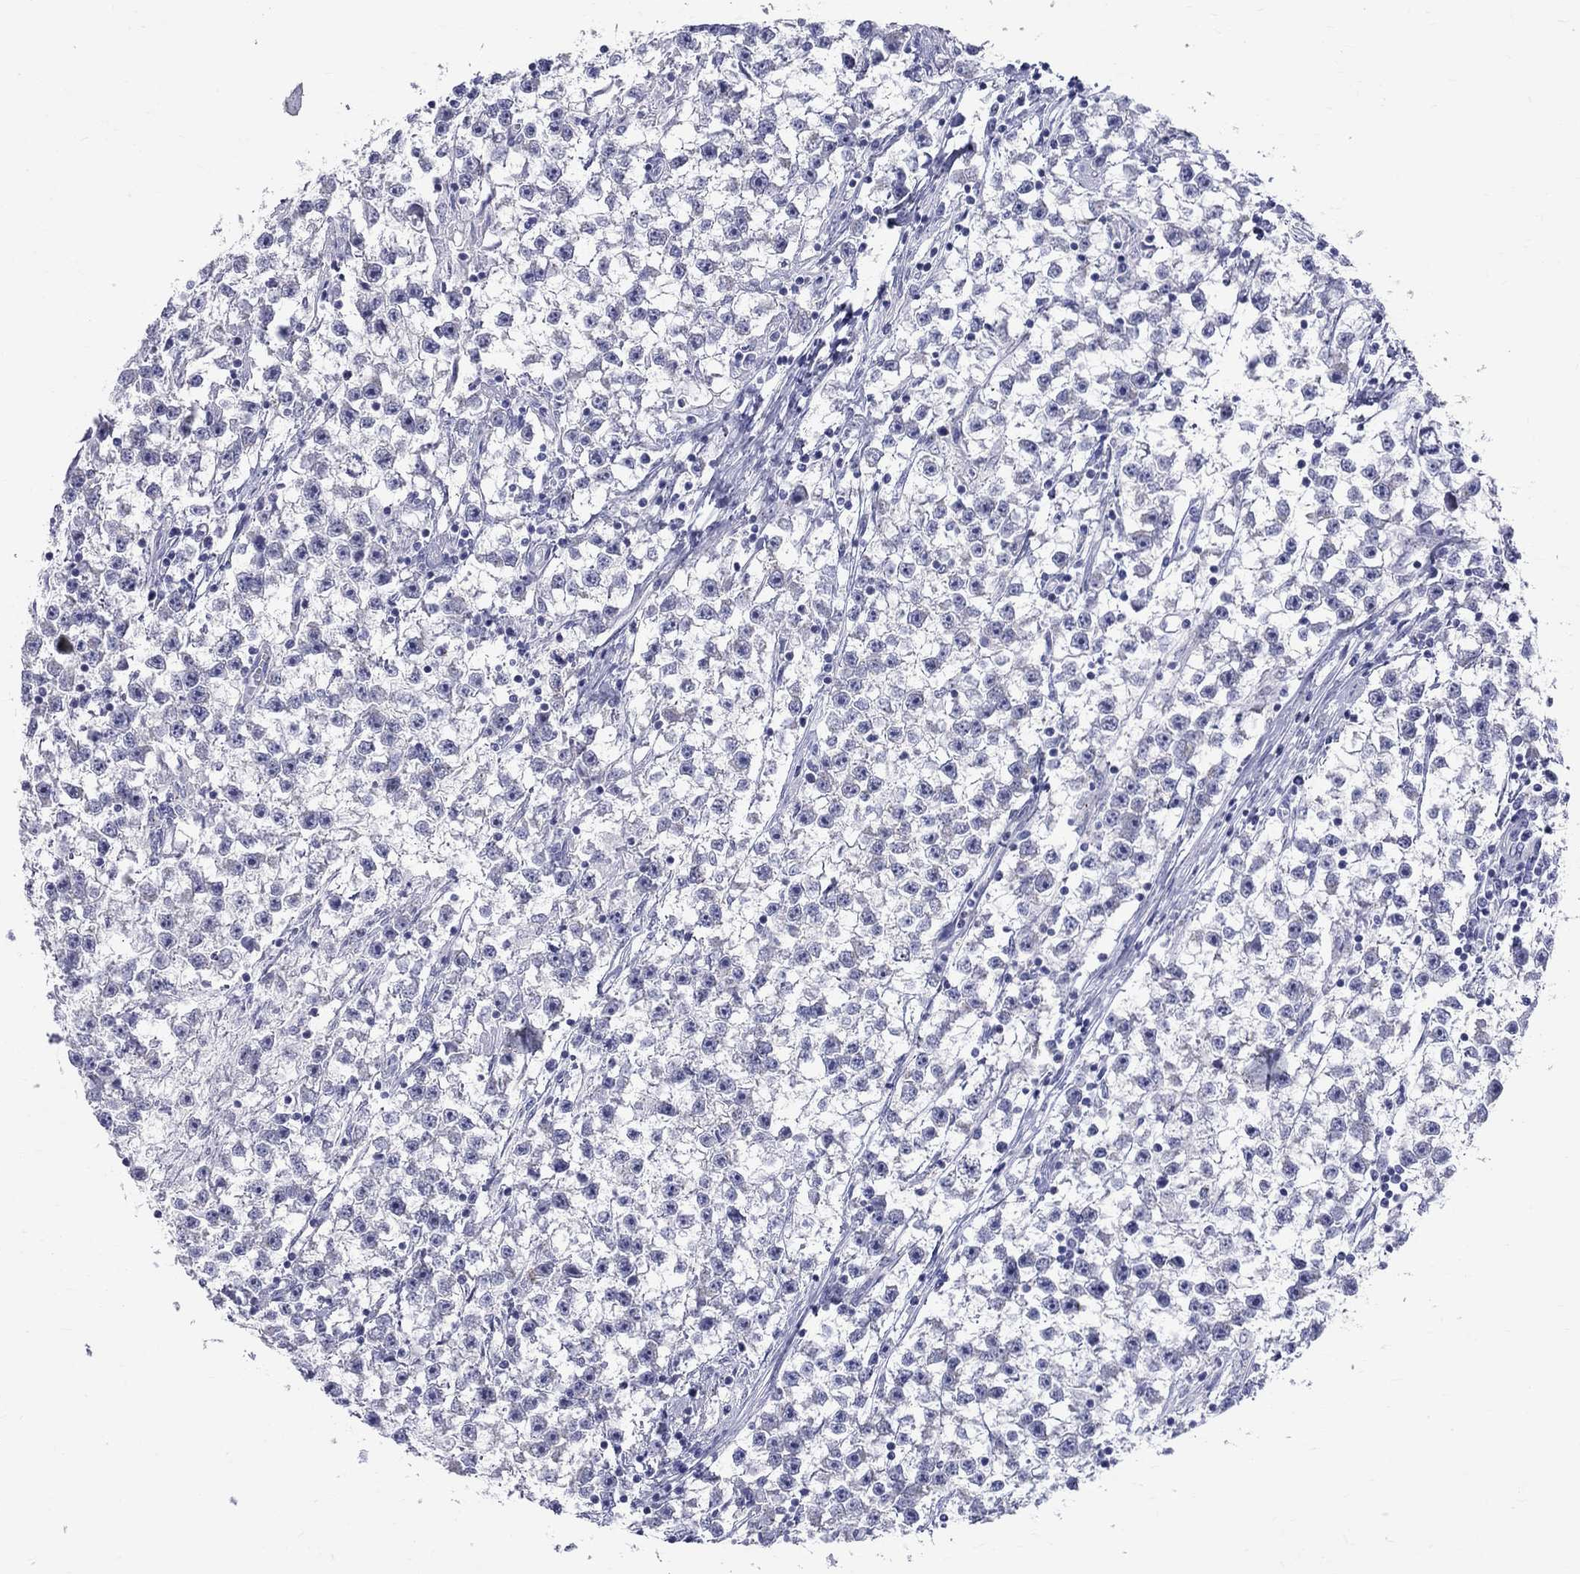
{"staining": {"intensity": "negative", "quantity": "none", "location": "none"}, "tissue": "testis cancer", "cell_type": "Tumor cells", "image_type": "cancer", "snomed": [{"axis": "morphology", "description": "Seminoma, NOS"}, {"axis": "topography", "description": "Testis"}], "caption": "A high-resolution photomicrograph shows IHC staining of testis seminoma, which demonstrates no significant staining in tumor cells. (Brightfield microscopy of DAB (3,3'-diaminobenzidine) immunohistochemistry at high magnification).", "gene": "CEP43", "patient": {"sex": "male", "age": 59}}